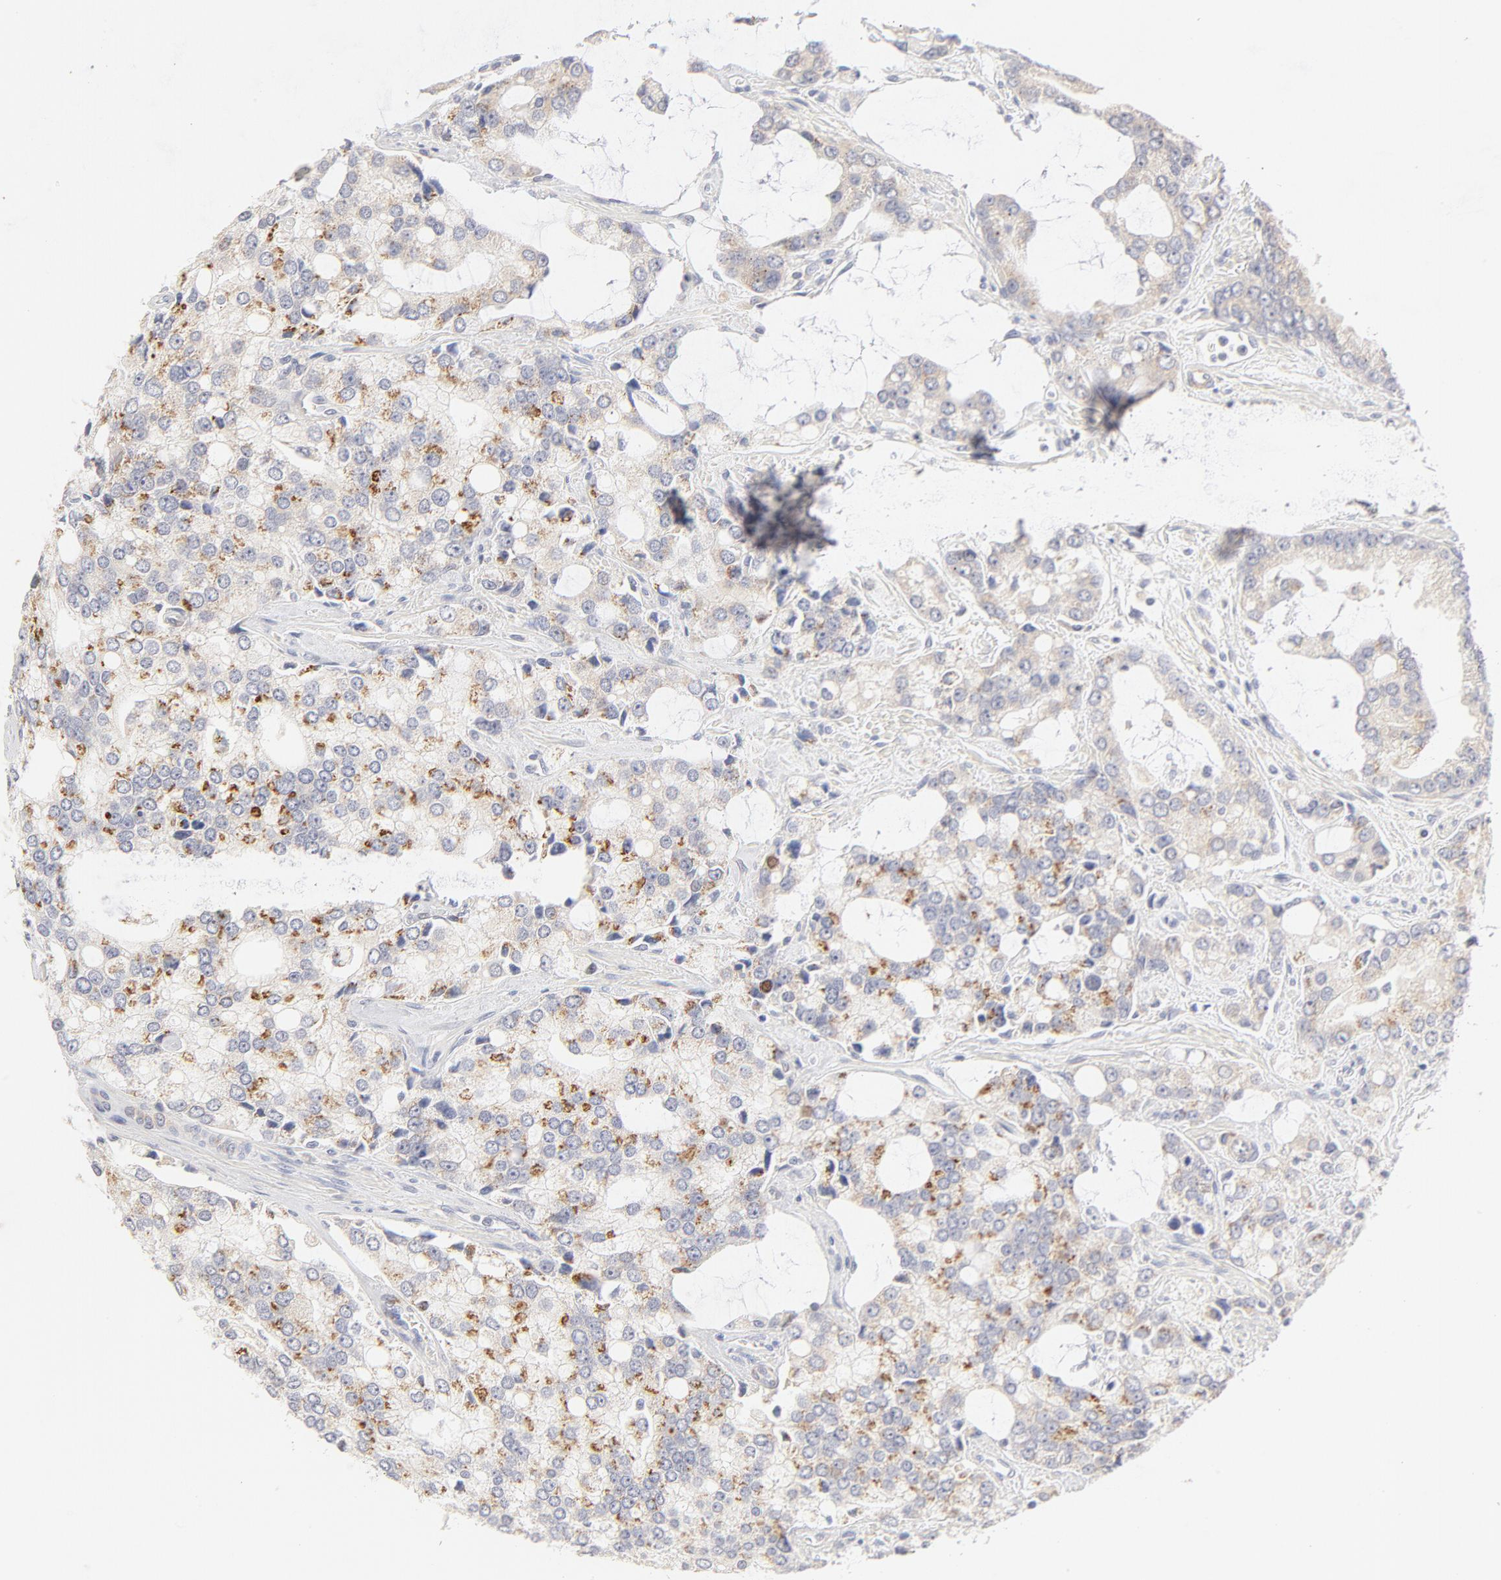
{"staining": {"intensity": "moderate", "quantity": "25%-75%", "location": "cytoplasmic/membranous"}, "tissue": "prostate cancer", "cell_type": "Tumor cells", "image_type": "cancer", "snomed": [{"axis": "morphology", "description": "Adenocarcinoma, High grade"}, {"axis": "topography", "description": "Prostate"}], "caption": "High-magnification brightfield microscopy of prostate cancer stained with DAB (3,3'-diaminobenzidine) (brown) and counterstained with hematoxylin (blue). tumor cells exhibit moderate cytoplasmic/membranous staining is identified in about25%-75% of cells.", "gene": "NKX2-2", "patient": {"sex": "male", "age": 67}}